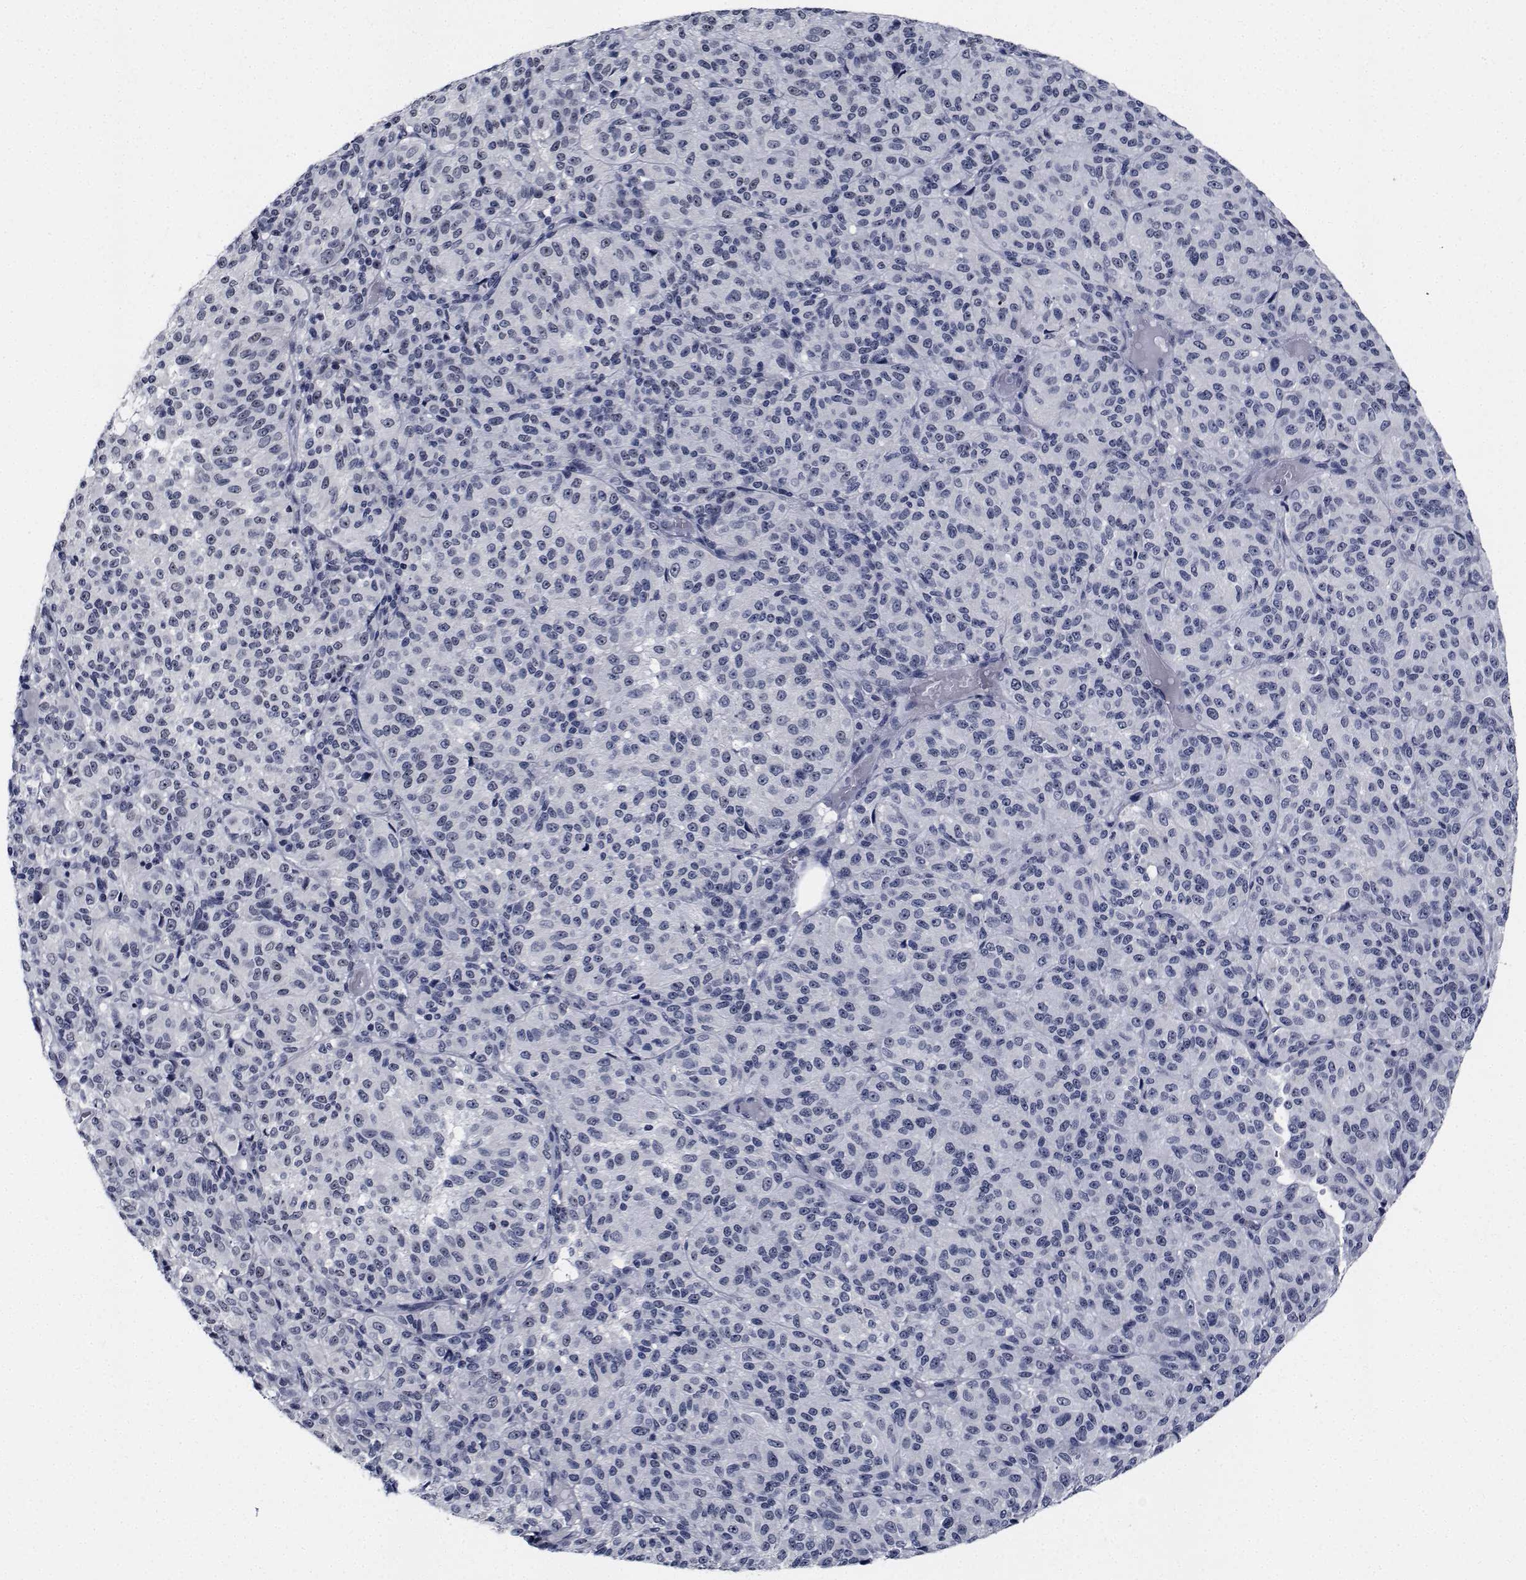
{"staining": {"intensity": "negative", "quantity": "none", "location": "none"}, "tissue": "melanoma", "cell_type": "Tumor cells", "image_type": "cancer", "snomed": [{"axis": "morphology", "description": "Malignant melanoma, Metastatic site"}, {"axis": "topography", "description": "Brain"}], "caption": "A photomicrograph of human malignant melanoma (metastatic site) is negative for staining in tumor cells.", "gene": "NVL", "patient": {"sex": "female", "age": 56}}